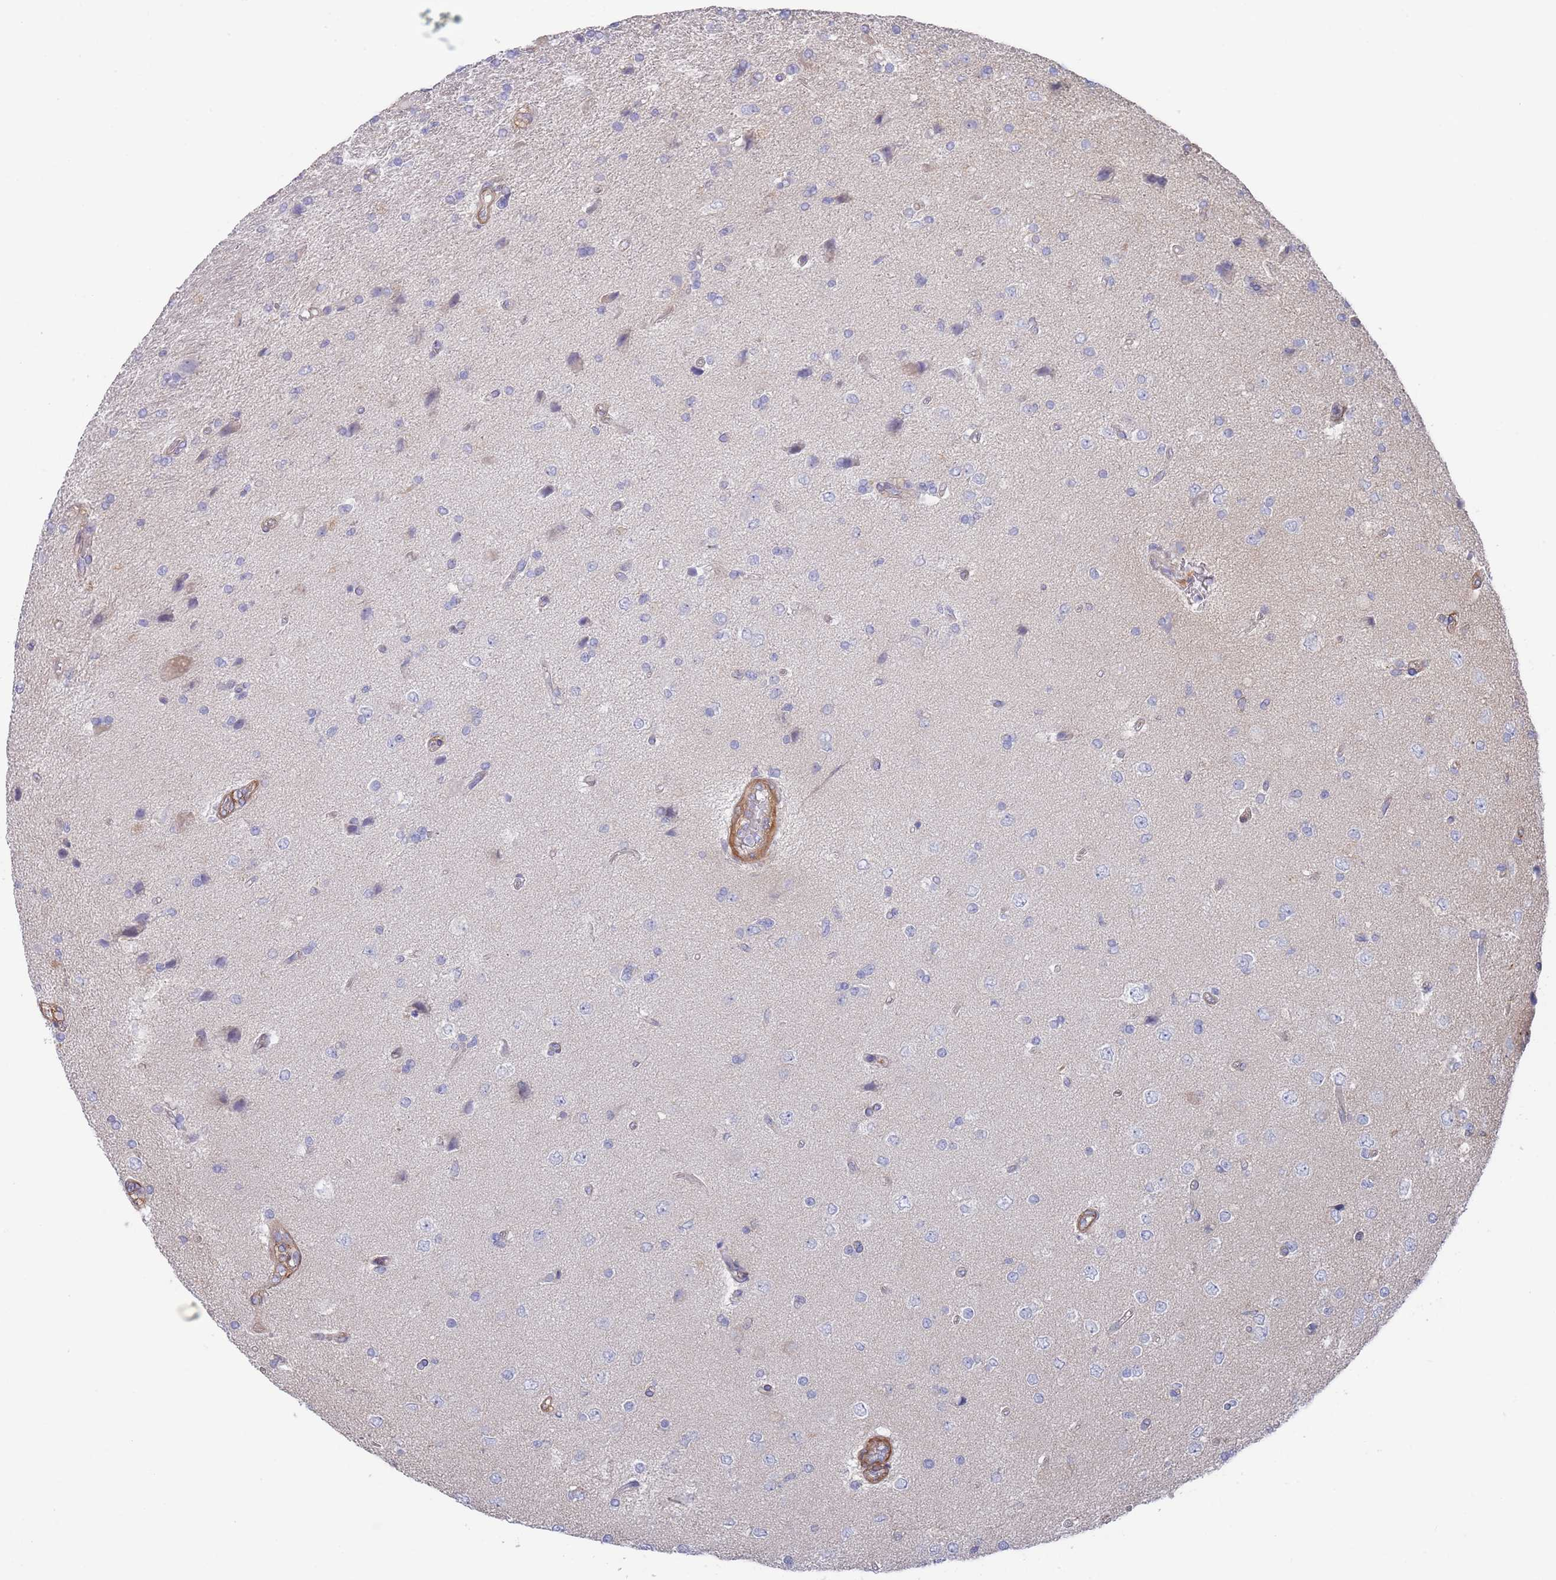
{"staining": {"intensity": "negative", "quantity": "none", "location": "none"}, "tissue": "glioma", "cell_type": "Tumor cells", "image_type": "cancer", "snomed": [{"axis": "morphology", "description": "Glioma, malignant, High grade"}, {"axis": "topography", "description": "Brain"}], "caption": "Protein analysis of malignant glioma (high-grade) demonstrates no significant positivity in tumor cells.", "gene": "SCCPDH", "patient": {"sex": "male", "age": 56}}